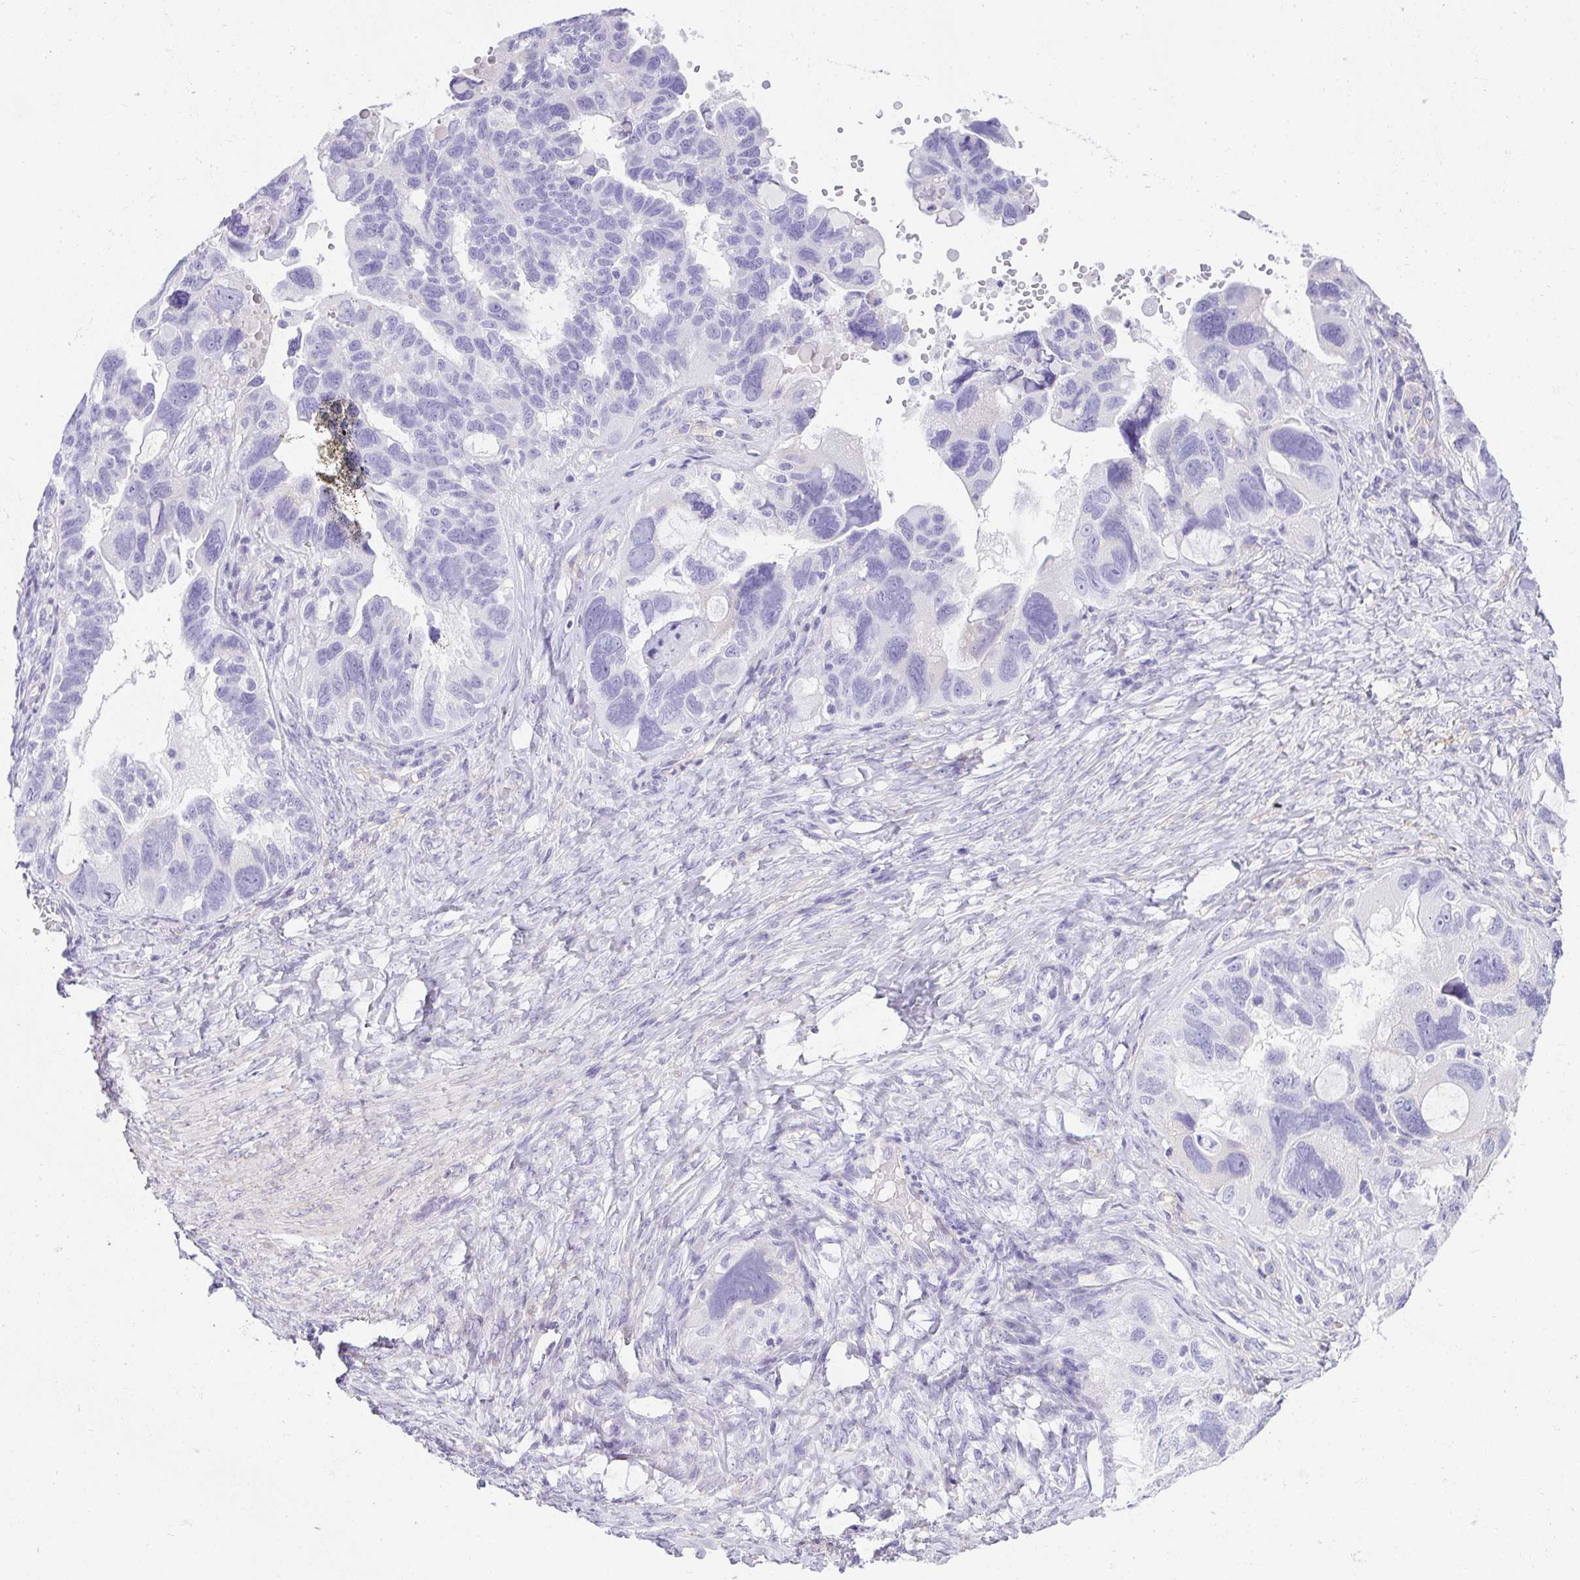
{"staining": {"intensity": "negative", "quantity": "none", "location": "none"}, "tissue": "ovarian cancer", "cell_type": "Tumor cells", "image_type": "cancer", "snomed": [{"axis": "morphology", "description": "Cystadenocarcinoma, serous, NOS"}, {"axis": "topography", "description": "Ovary"}], "caption": "Serous cystadenocarcinoma (ovarian) stained for a protein using IHC displays no expression tumor cells.", "gene": "PLPPR3", "patient": {"sex": "female", "age": 60}}